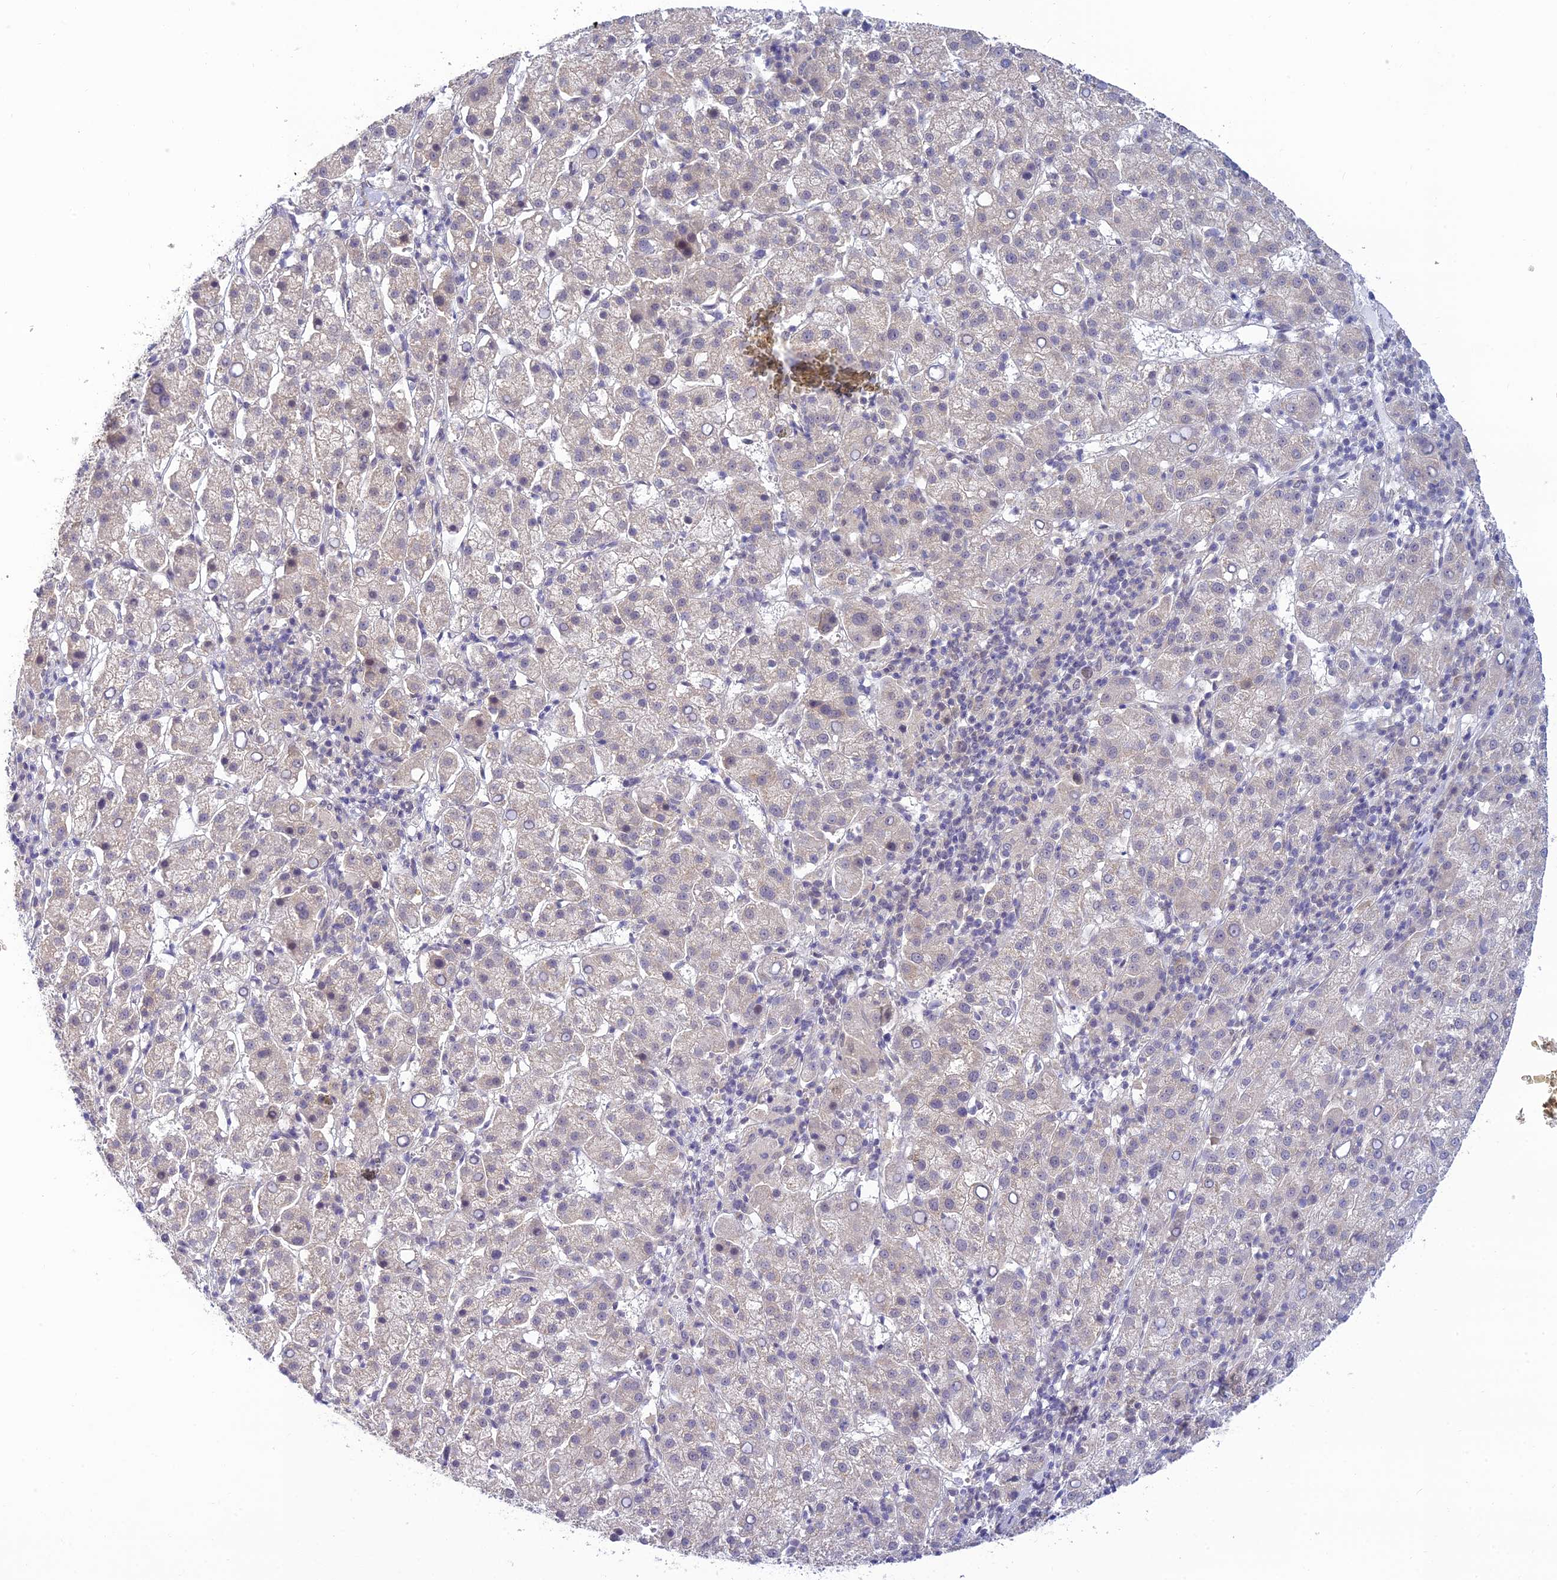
{"staining": {"intensity": "negative", "quantity": "none", "location": "none"}, "tissue": "liver cancer", "cell_type": "Tumor cells", "image_type": "cancer", "snomed": [{"axis": "morphology", "description": "Carcinoma, Hepatocellular, NOS"}, {"axis": "topography", "description": "Liver"}], "caption": "High power microscopy photomicrograph of an IHC micrograph of hepatocellular carcinoma (liver), revealing no significant expression in tumor cells. (DAB immunohistochemistry (IHC) with hematoxylin counter stain).", "gene": "SKIC8", "patient": {"sex": "female", "age": 58}}